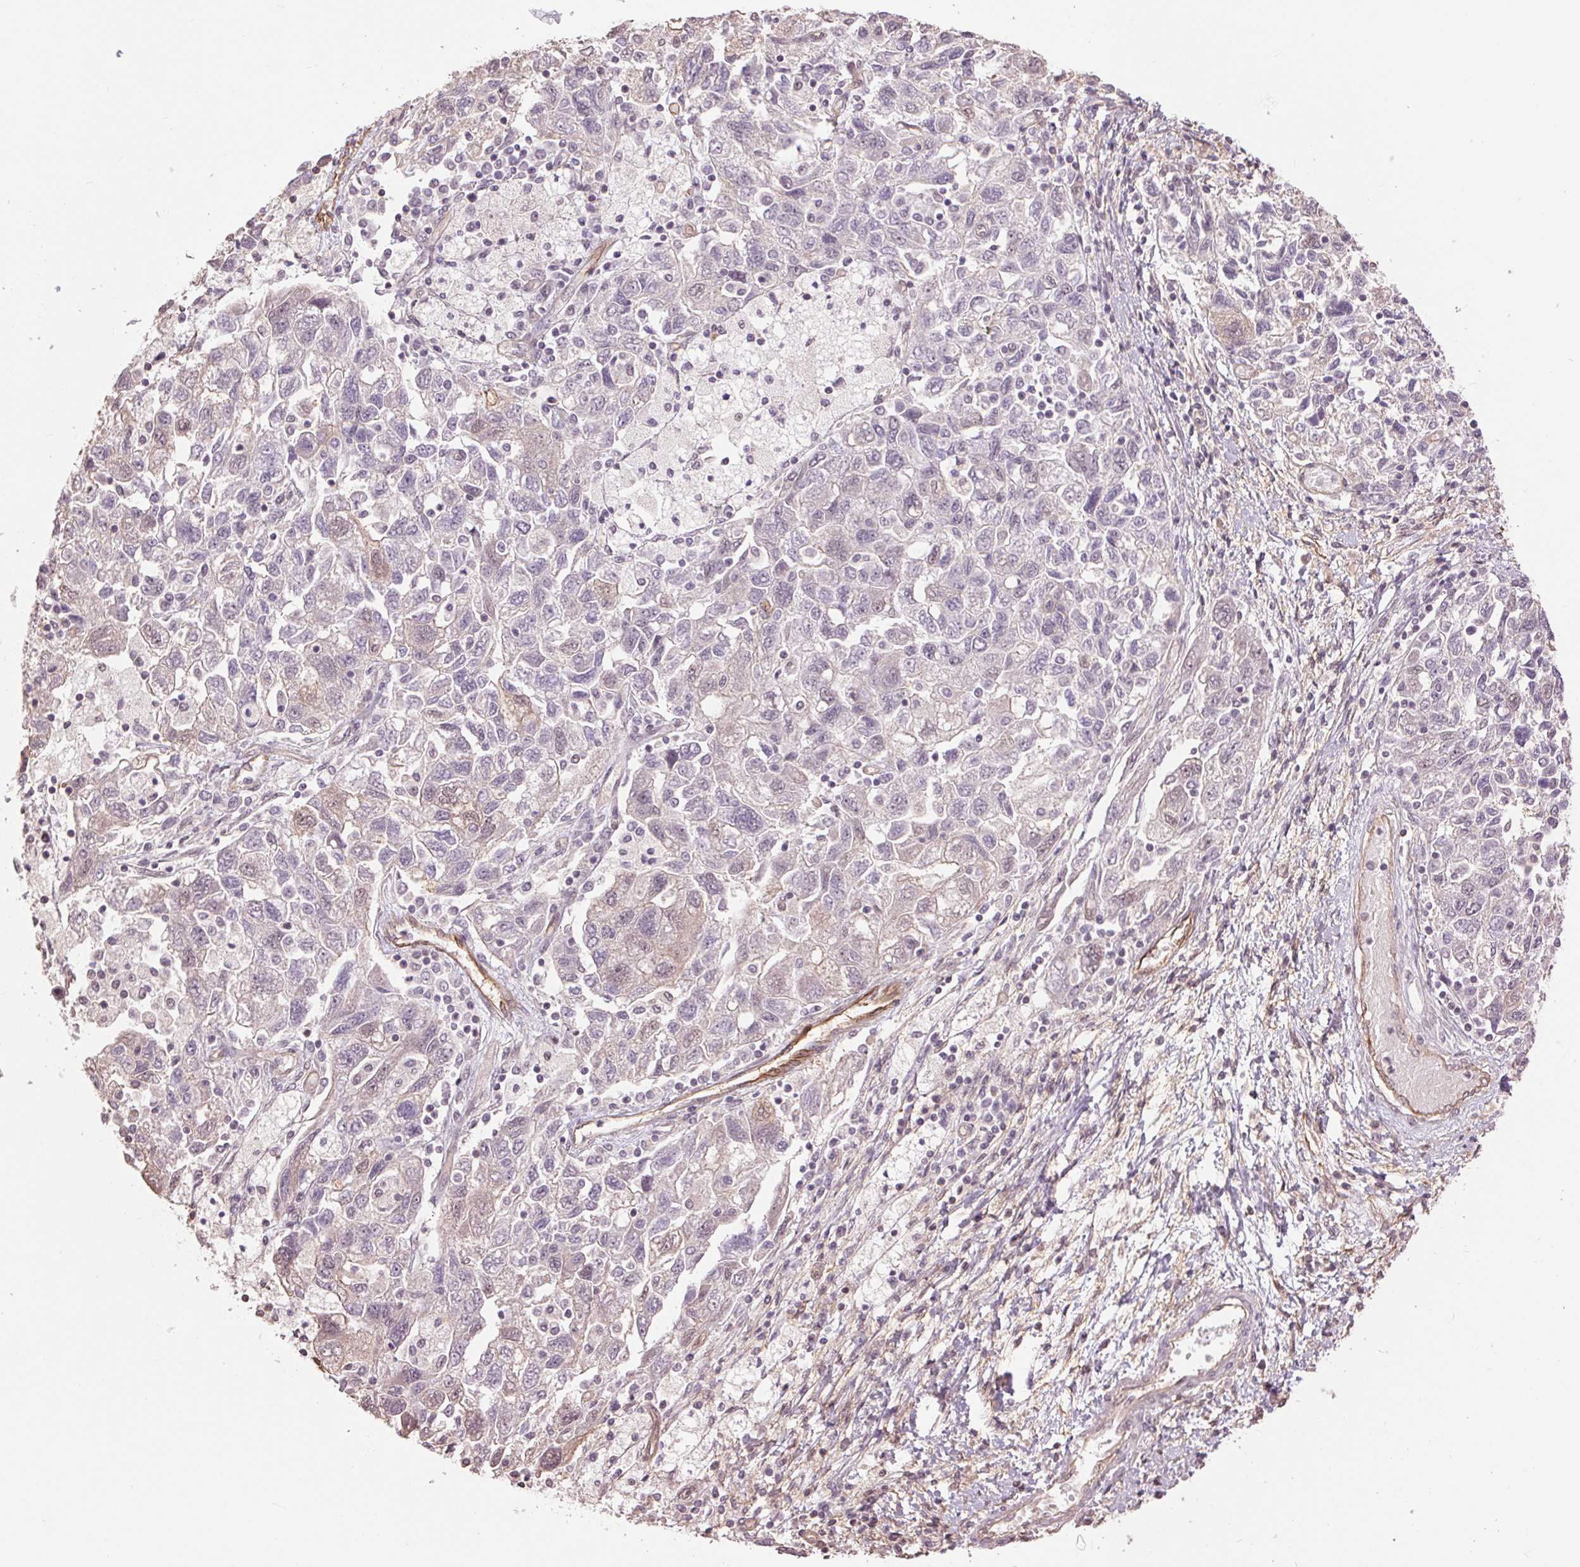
{"staining": {"intensity": "negative", "quantity": "none", "location": "none"}, "tissue": "ovarian cancer", "cell_type": "Tumor cells", "image_type": "cancer", "snomed": [{"axis": "morphology", "description": "Carcinoma, NOS"}, {"axis": "morphology", "description": "Cystadenocarcinoma, serous, NOS"}, {"axis": "topography", "description": "Ovary"}], "caption": "Immunohistochemistry (IHC) photomicrograph of ovarian cancer stained for a protein (brown), which reveals no positivity in tumor cells.", "gene": "PALM", "patient": {"sex": "female", "age": 69}}